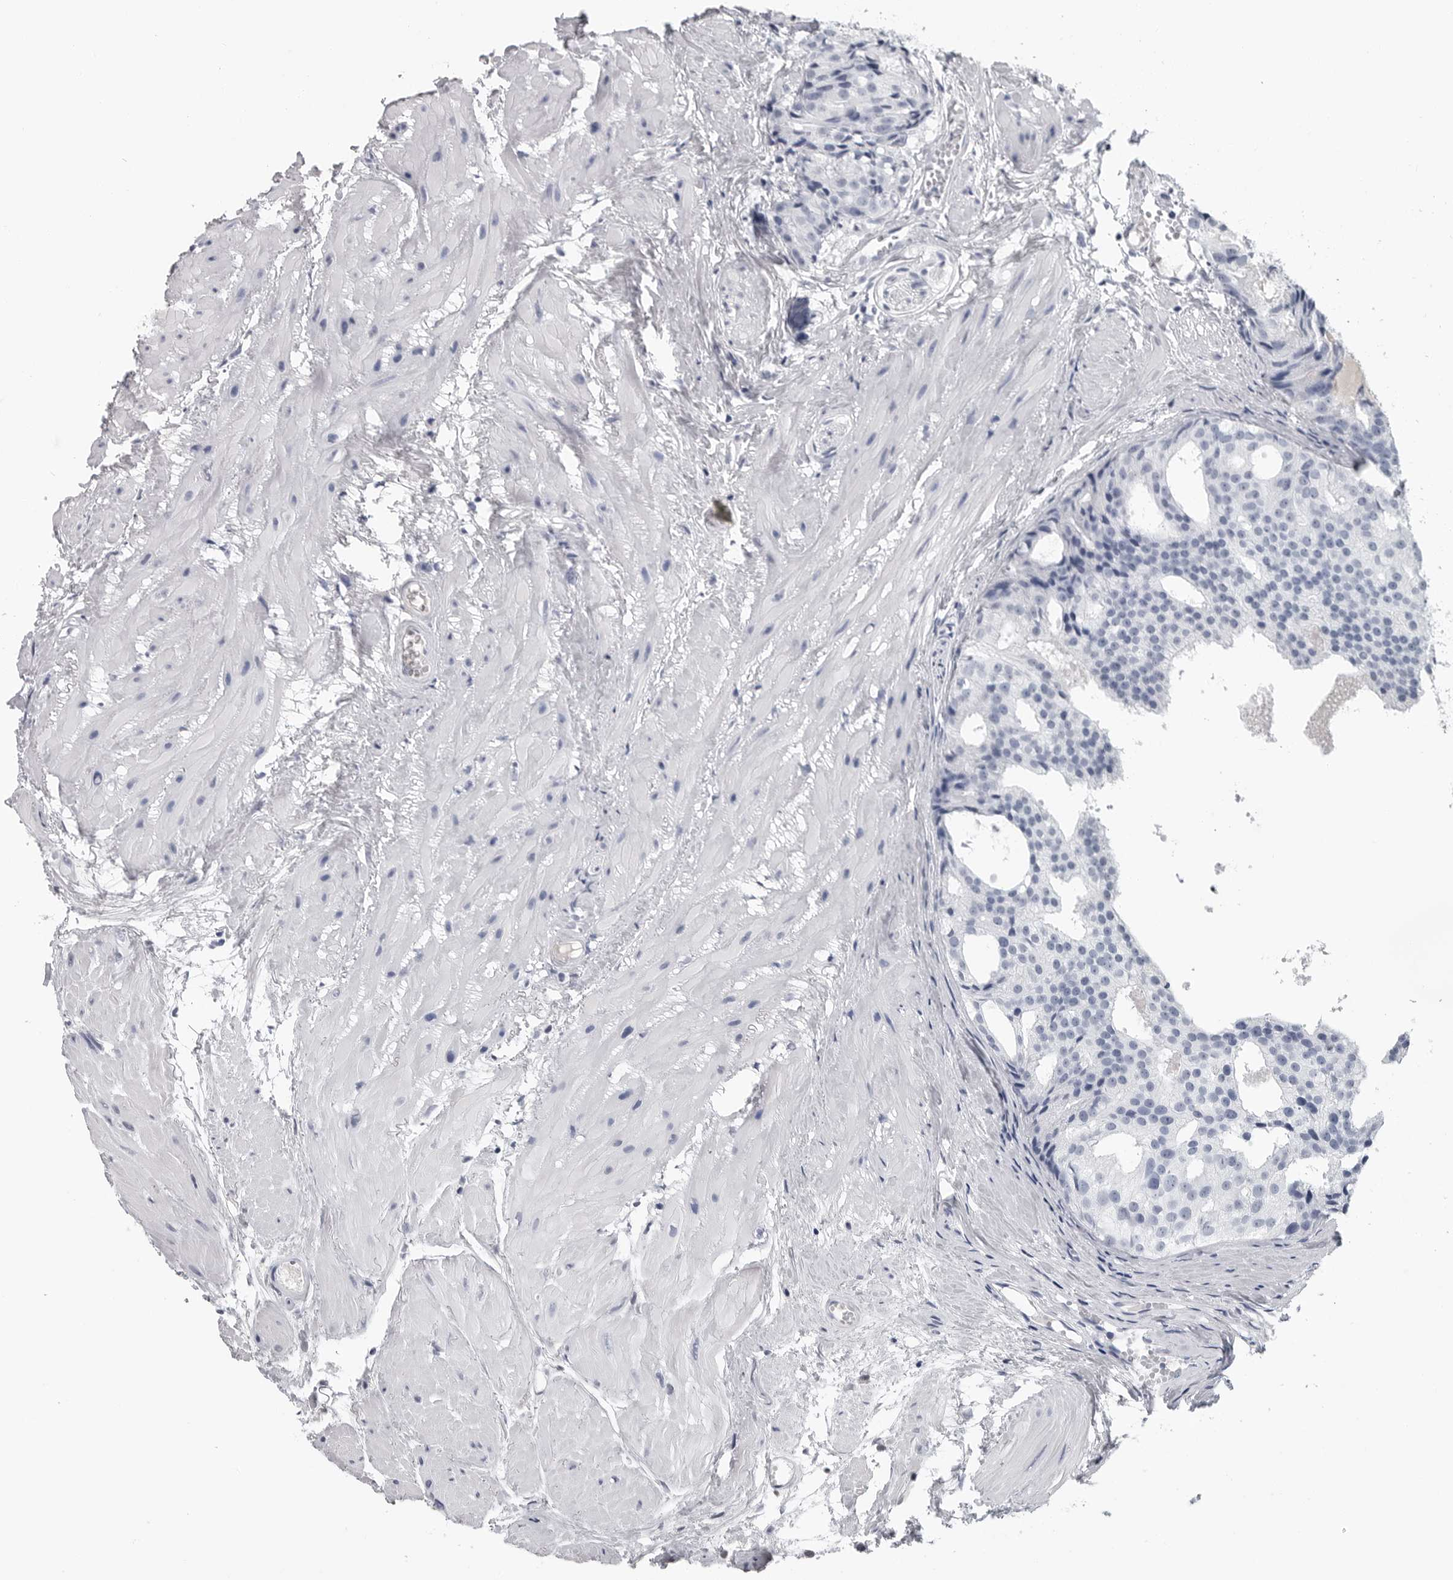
{"staining": {"intensity": "negative", "quantity": "none", "location": "none"}, "tissue": "prostate cancer", "cell_type": "Tumor cells", "image_type": "cancer", "snomed": [{"axis": "morphology", "description": "Adenocarcinoma, Low grade"}, {"axis": "topography", "description": "Prostate"}], "caption": "Prostate cancer (adenocarcinoma (low-grade)) stained for a protein using IHC demonstrates no expression tumor cells.", "gene": "AMPD1", "patient": {"sex": "male", "age": 88}}